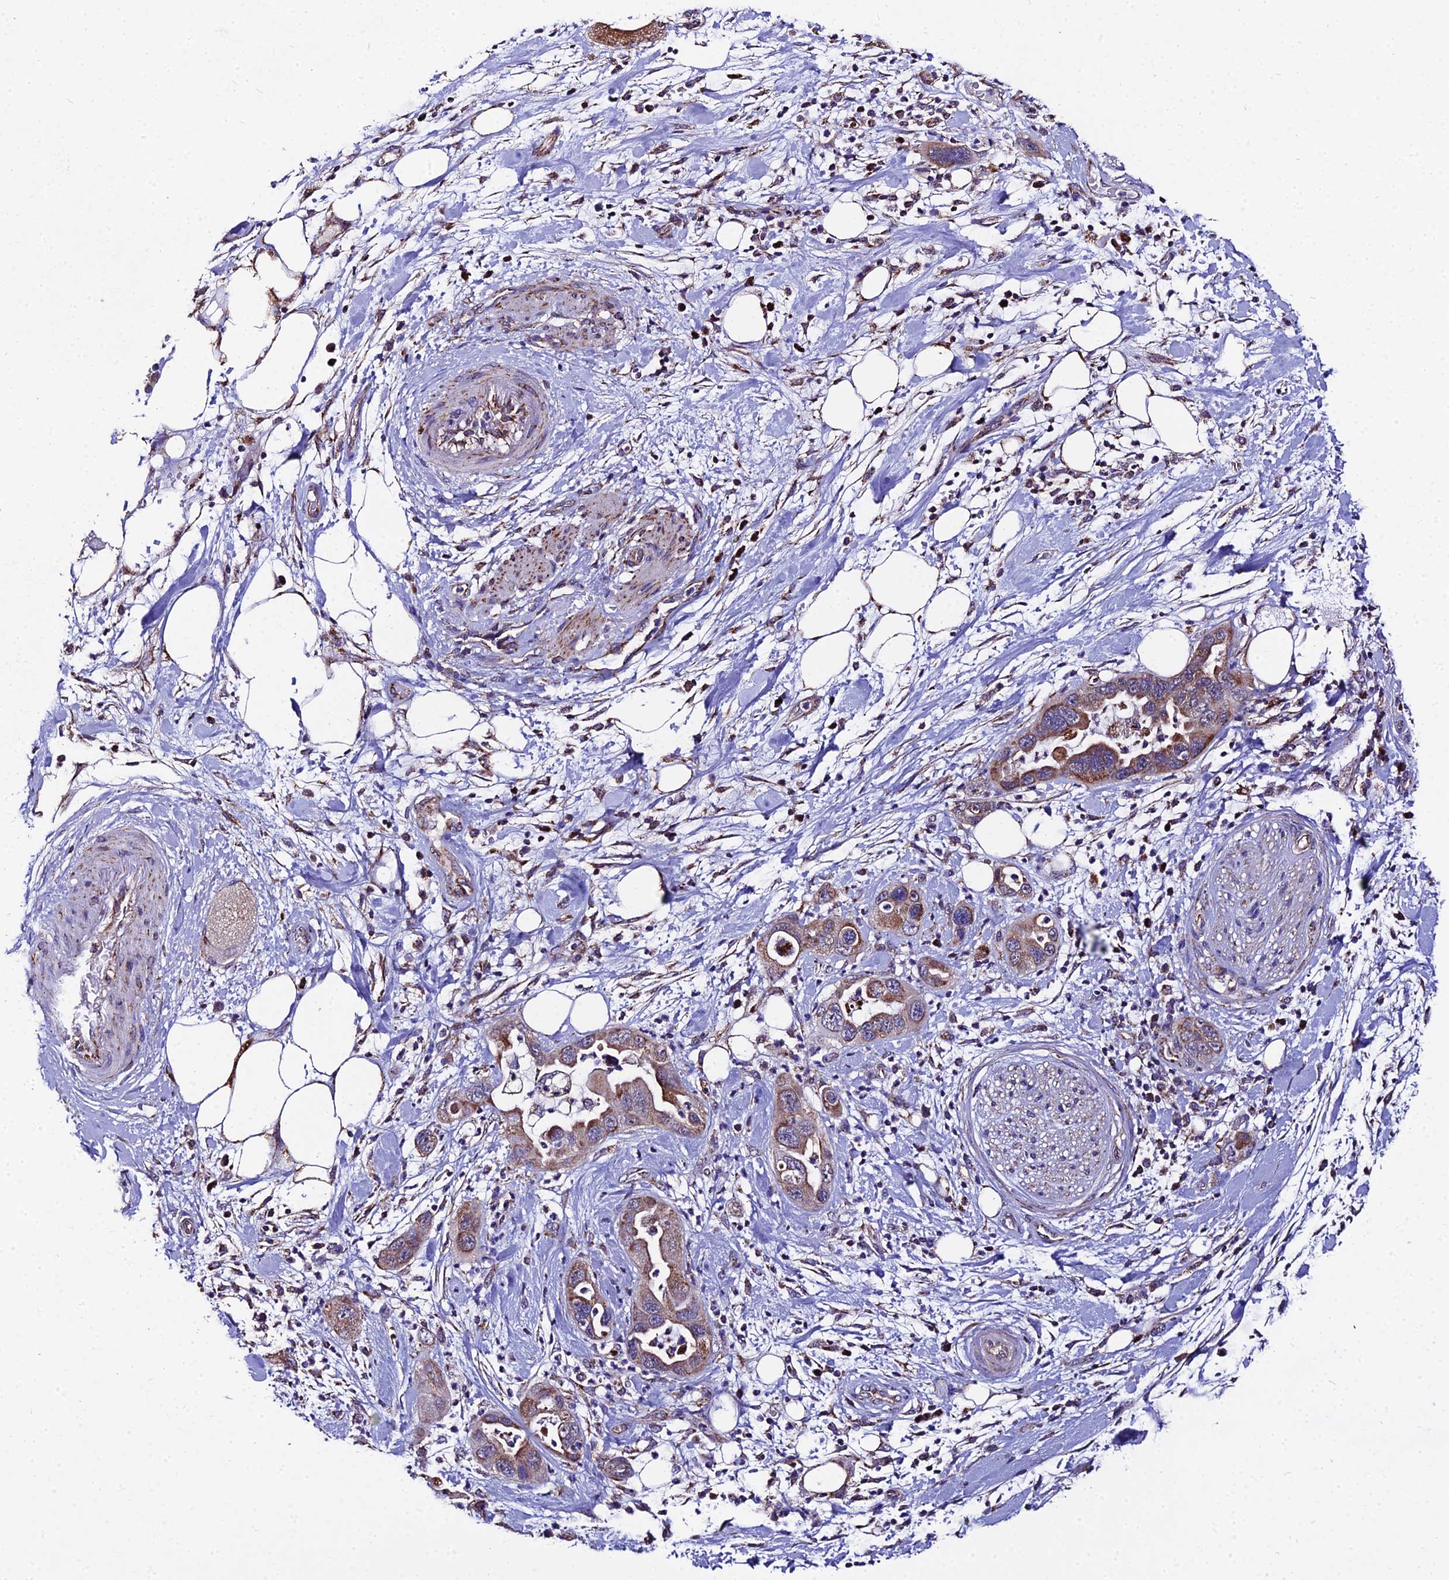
{"staining": {"intensity": "moderate", "quantity": ">75%", "location": "cytoplasmic/membranous"}, "tissue": "pancreatic cancer", "cell_type": "Tumor cells", "image_type": "cancer", "snomed": [{"axis": "morphology", "description": "Adenocarcinoma, NOS"}, {"axis": "topography", "description": "Pancreas"}], "caption": "Pancreatic cancer (adenocarcinoma) was stained to show a protein in brown. There is medium levels of moderate cytoplasmic/membranous positivity in about >75% of tumor cells.", "gene": "PSMD2", "patient": {"sex": "female", "age": 71}}